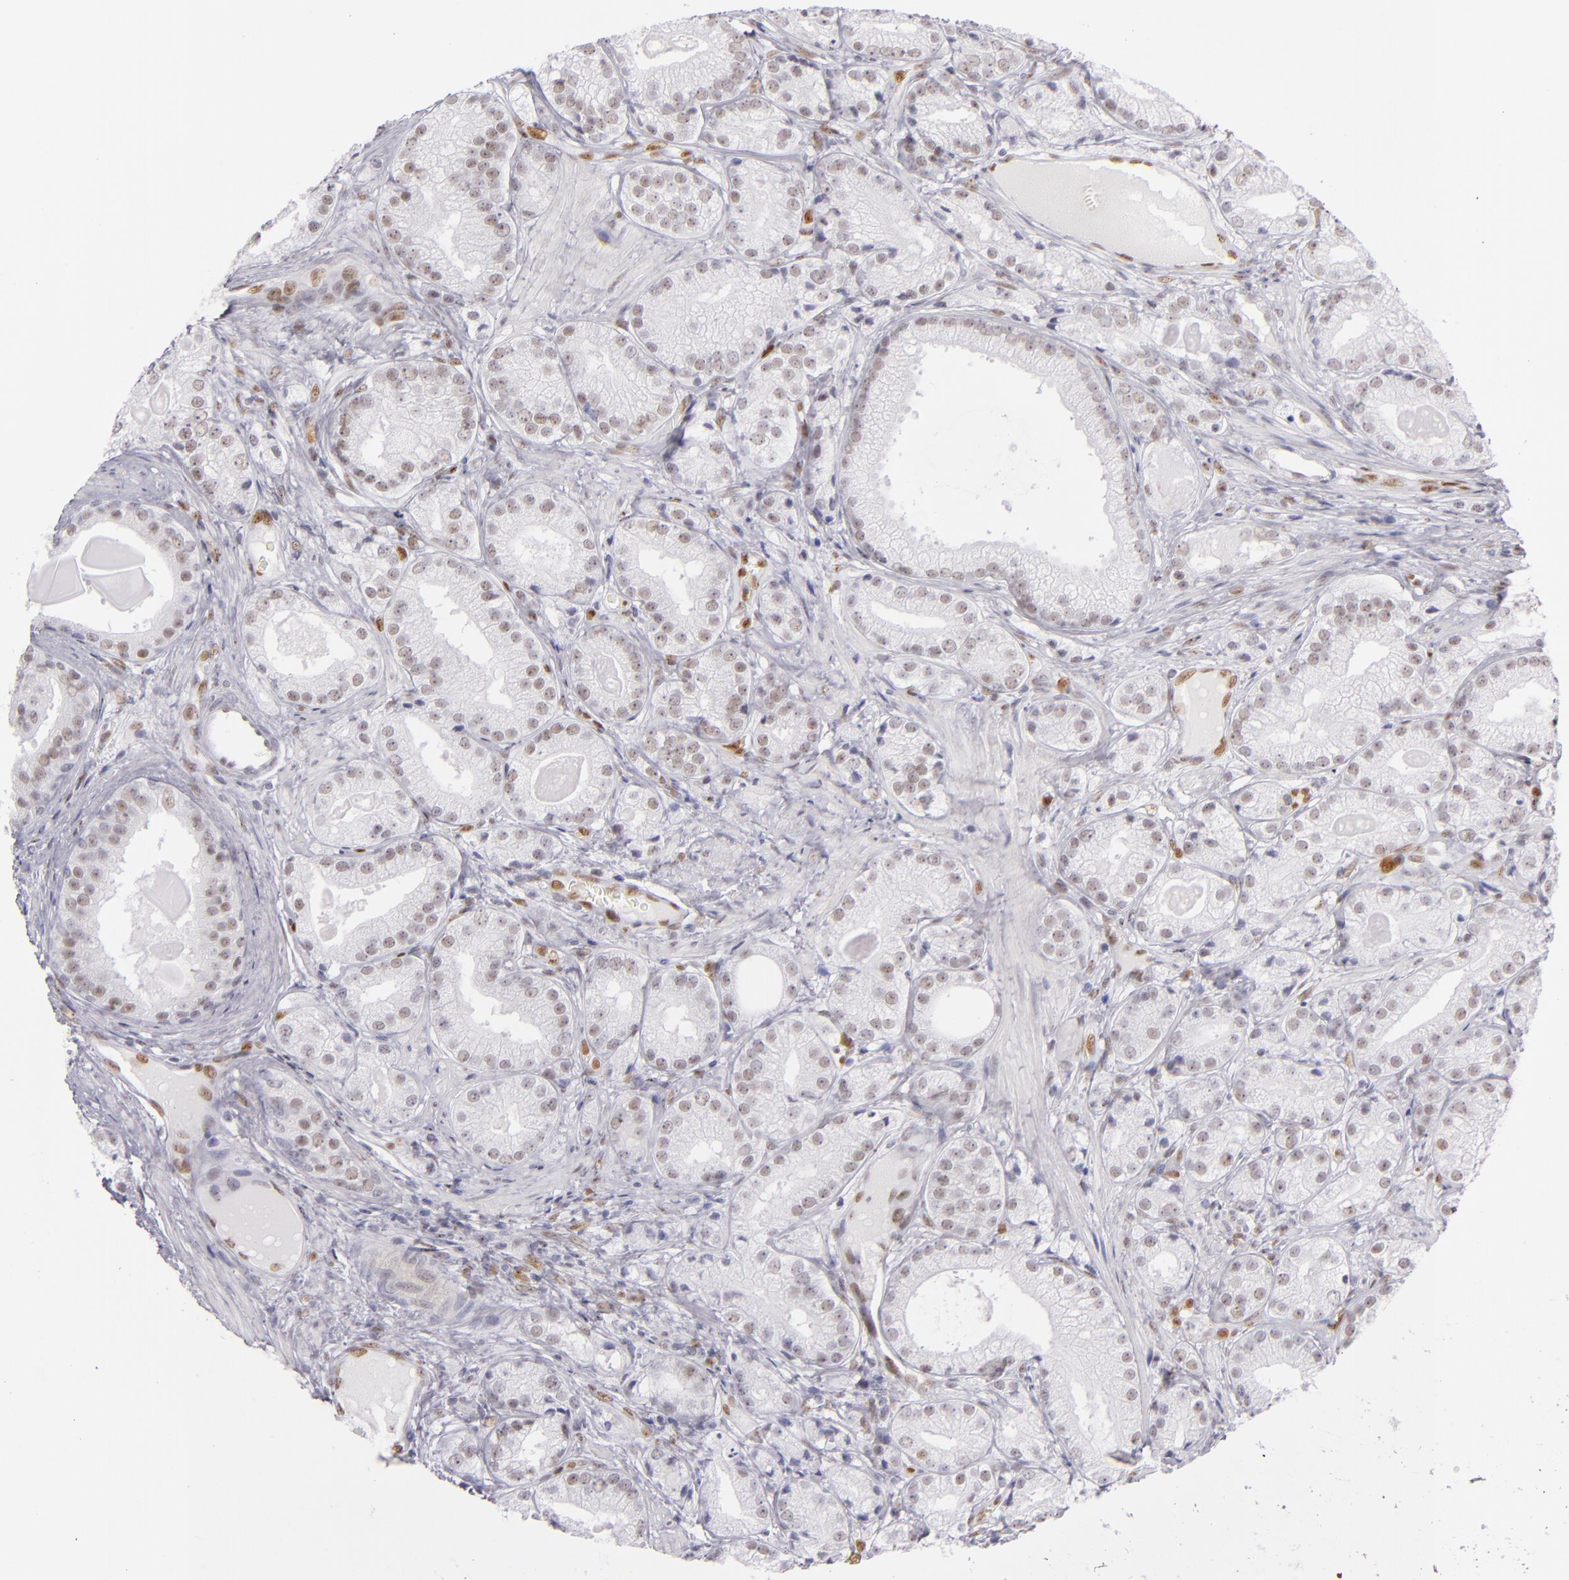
{"staining": {"intensity": "weak", "quantity": "25%-75%", "location": "nuclear"}, "tissue": "prostate cancer", "cell_type": "Tumor cells", "image_type": "cancer", "snomed": [{"axis": "morphology", "description": "Adenocarcinoma, Low grade"}, {"axis": "topography", "description": "Prostate"}], "caption": "Human prostate cancer (low-grade adenocarcinoma) stained for a protein (brown) exhibits weak nuclear positive expression in approximately 25%-75% of tumor cells.", "gene": "TOP3A", "patient": {"sex": "male", "age": 69}}